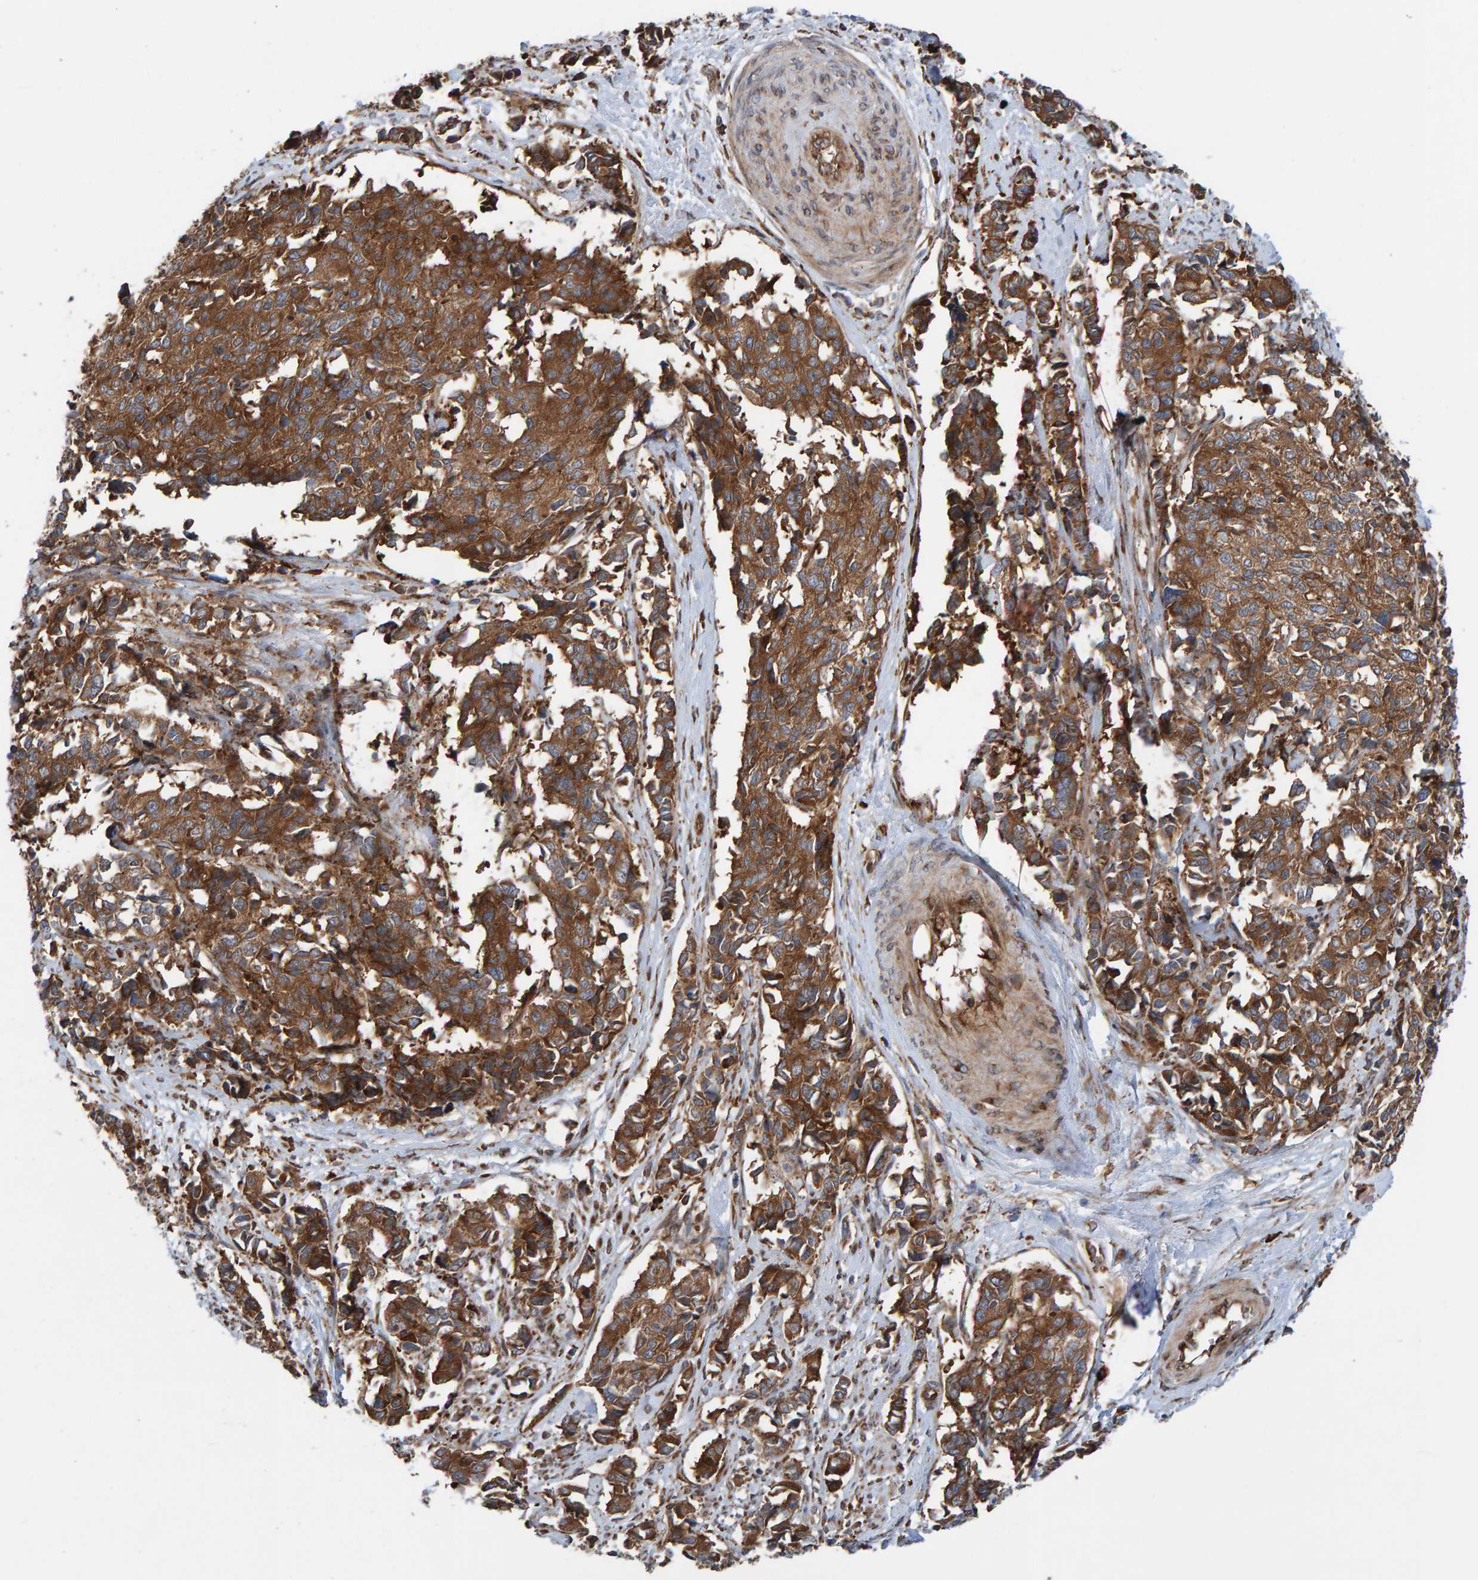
{"staining": {"intensity": "moderate", "quantity": ">75%", "location": "cytoplasmic/membranous"}, "tissue": "cervical cancer", "cell_type": "Tumor cells", "image_type": "cancer", "snomed": [{"axis": "morphology", "description": "Normal tissue, NOS"}, {"axis": "morphology", "description": "Squamous cell carcinoma, NOS"}, {"axis": "topography", "description": "Cervix"}], "caption": "Moderate cytoplasmic/membranous protein staining is appreciated in about >75% of tumor cells in cervical cancer (squamous cell carcinoma).", "gene": "KIAA0753", "patient": {"sex": "female", "age": 35}}